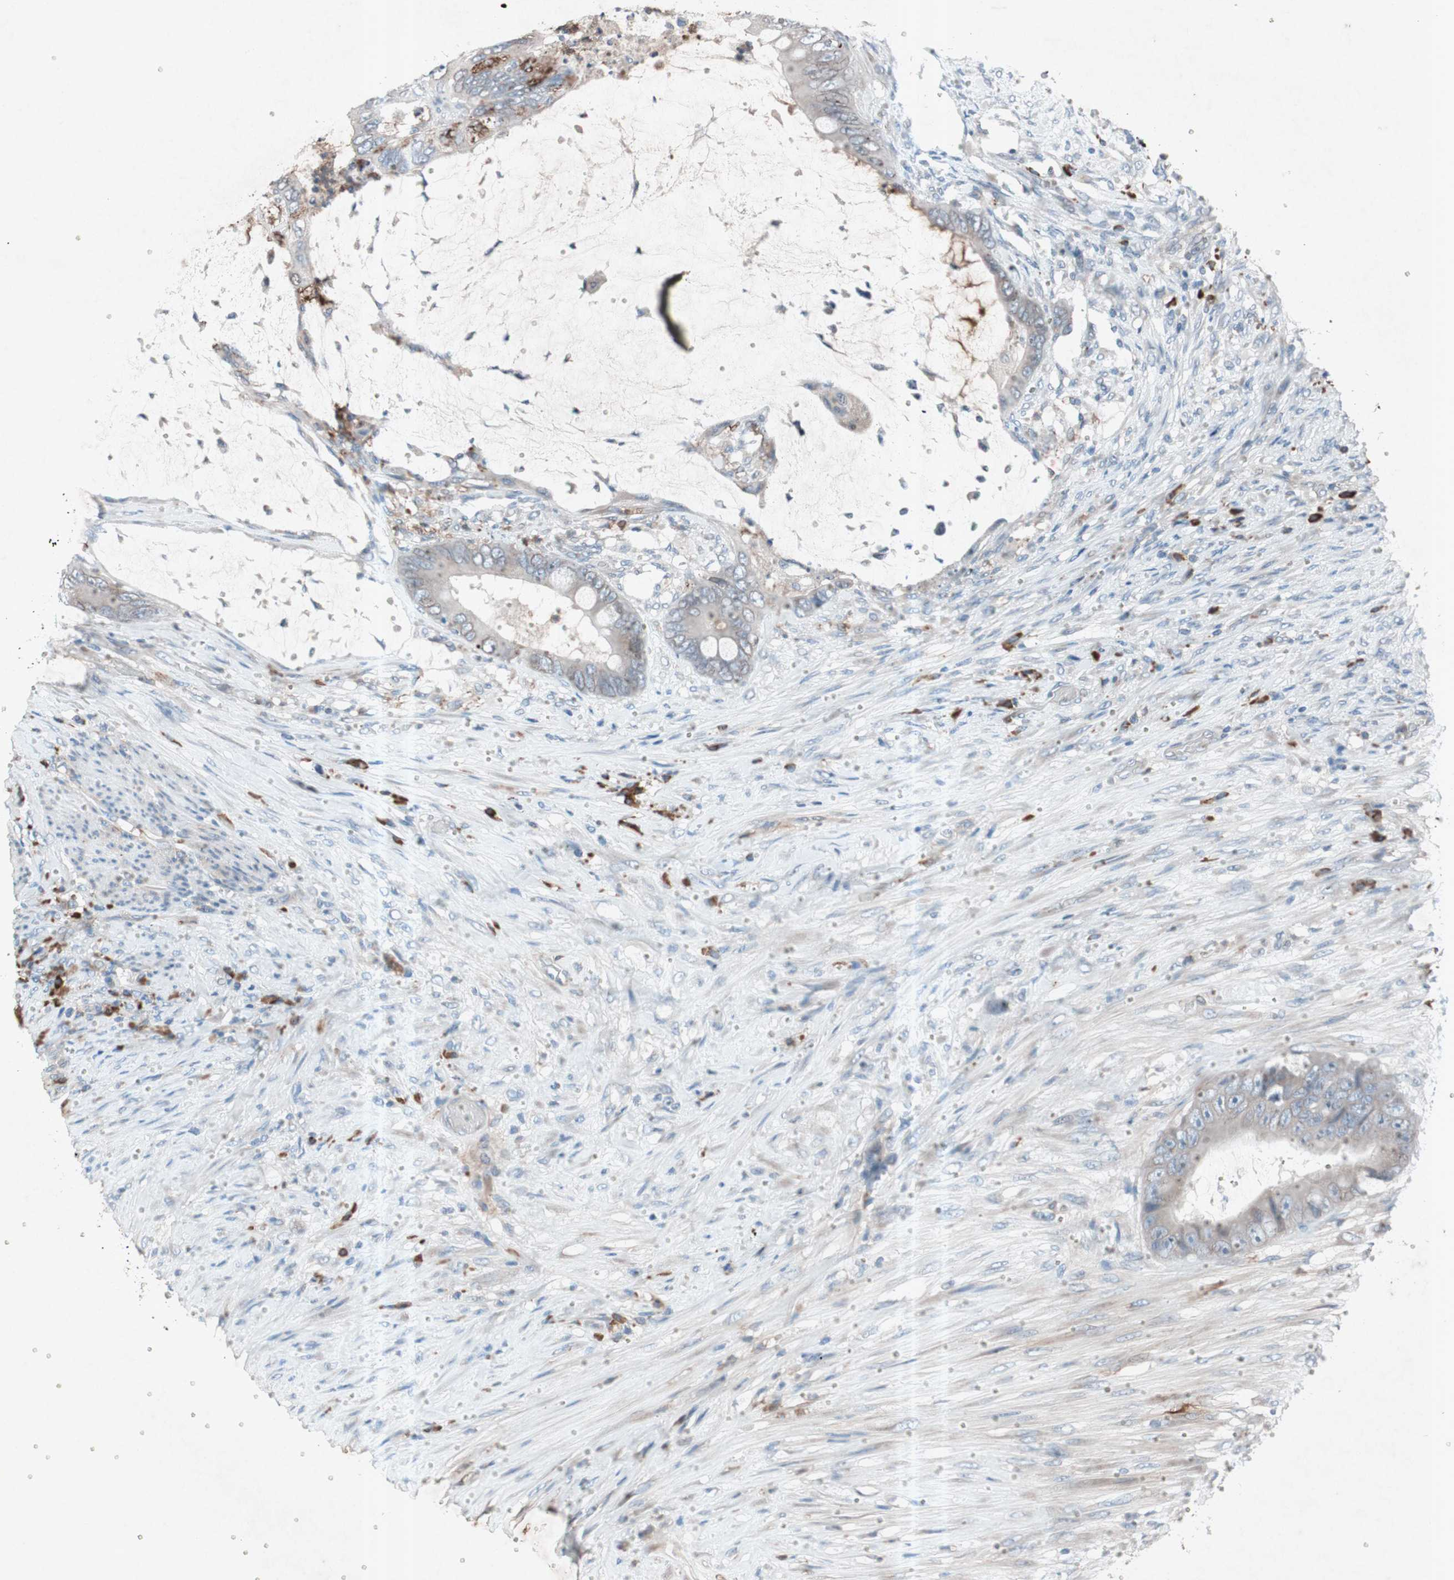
{"staining": {"intensity": "weak", "quantity": "25%-75%", "location": "cytoplasmic/membranous"}, "tissue": "colorectal cancer", "cell_type": "Tumor cells", "image_type": "cancer", "snomed": [{"axis": "morphology", "description": "Adenocarcinoma, NOS"}, {"axis": "topography", "description": "Rectum"}], "caption": "Weak cytoplasmic/membranous protein positivity is present in approximately 25%-75% of tumor cells in colorectal cancer (adenocarcinoma).", "gene": "GRB7", "patient": {"sex": "female", "age": 77}}